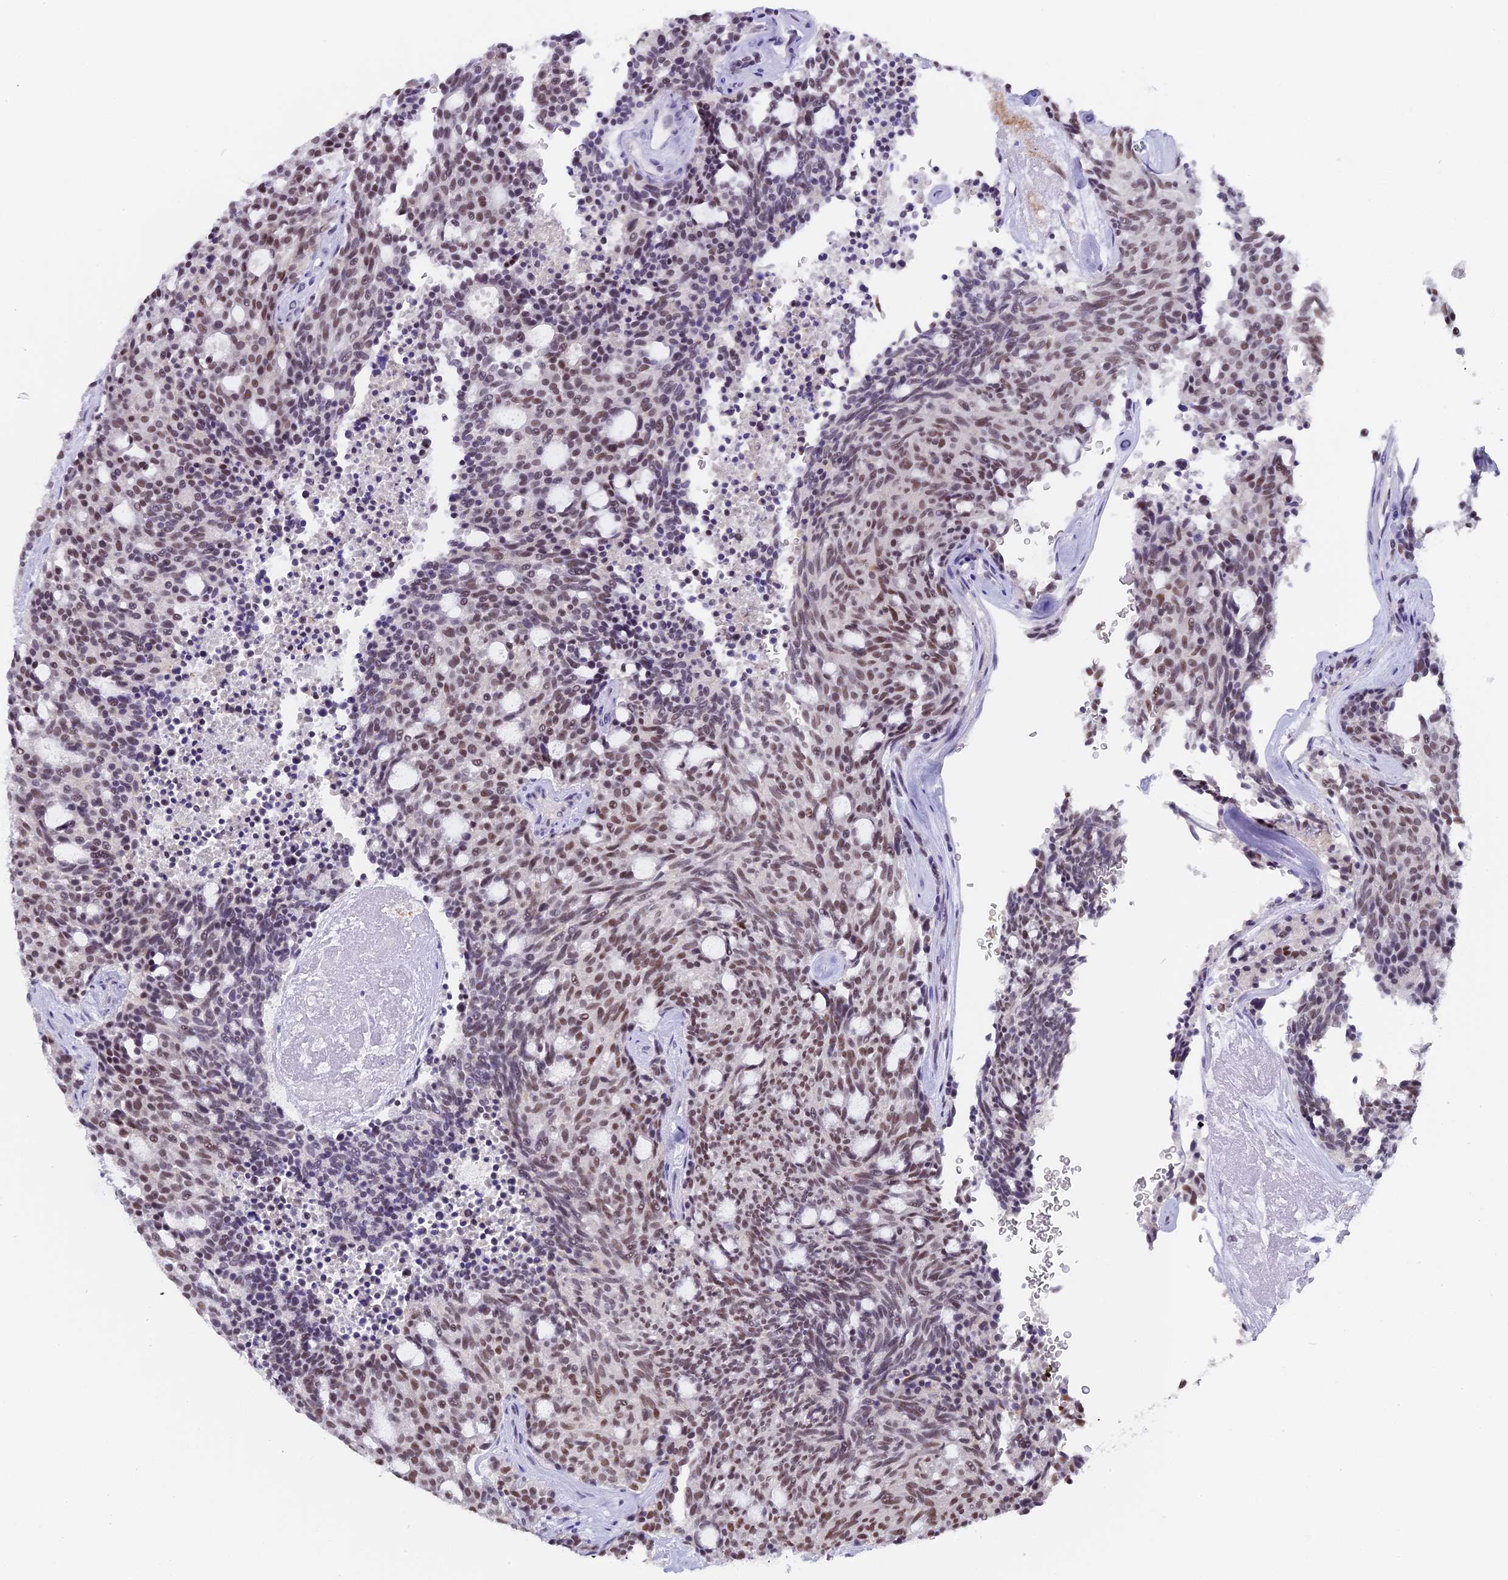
{"staining": {"intensity": "moderate", "quantity": "25%-75%", "location": "nuclear"}, "tissue": "carcinoid", "cell_type": "Tumor cells", "image_type": "cancer", "snomed": [{"axis": "morphology", "description": "Carcinoid, malignant, NOS"}, {"axis": "topography", "description": "Pancreas"}], "caption": "Moderate nuclear protein expression is present in approximately 25%-75% of tumor cells in malignant carcinoid.", "gene": "CD2BP2", "patient": {"sex": "female", "age": 54}}